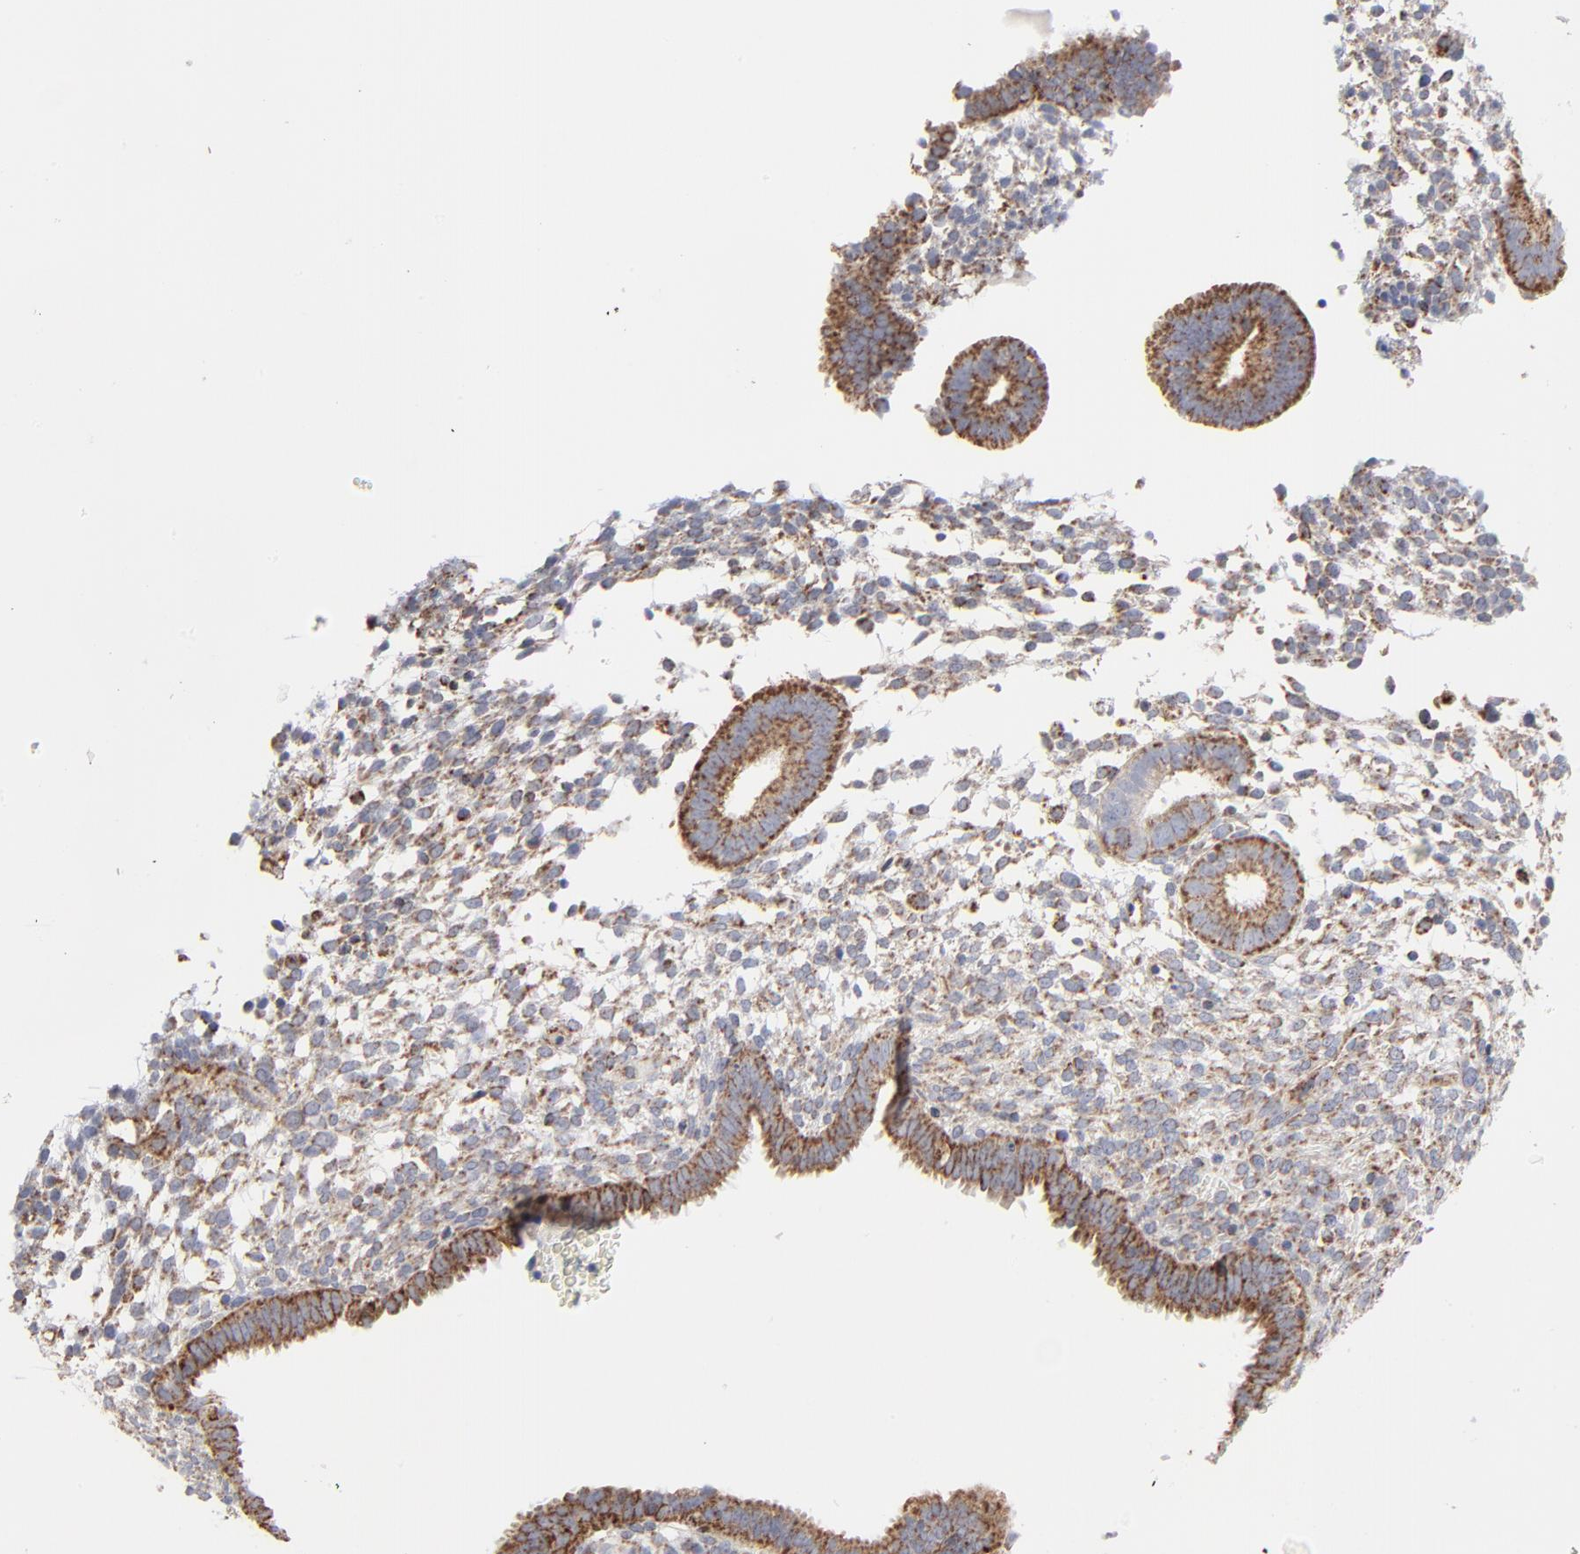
{"staining": {"intensity": "moderate", "quantity": ">75%", "location": "cytoplasmic/membranous"}, "tissue": "endometrium", "cell_type": "Cells in endometrial stroma", "image_type": "normal", "snomed": [{"axis": "morphology", "description": "Normal tissue, NOS"}, {"axis": "topography", "description": "Endometrium"}], "caption": "Immunohistochemistry (IHC) of unremarkable human endometrium reveals medium levels of moderate cytoplasmic/membranous expression in approximately >75% of cells in endometrial stroma. The staining was performed using DAB (3,3'-diaminobenzidine) to visualize the protein expression in brown, while the nuclei were stained in blue with hematoxylin (Magnification: 20x).", "gene": "ASB3", "patient": {"sex": "female", "age": 35}}